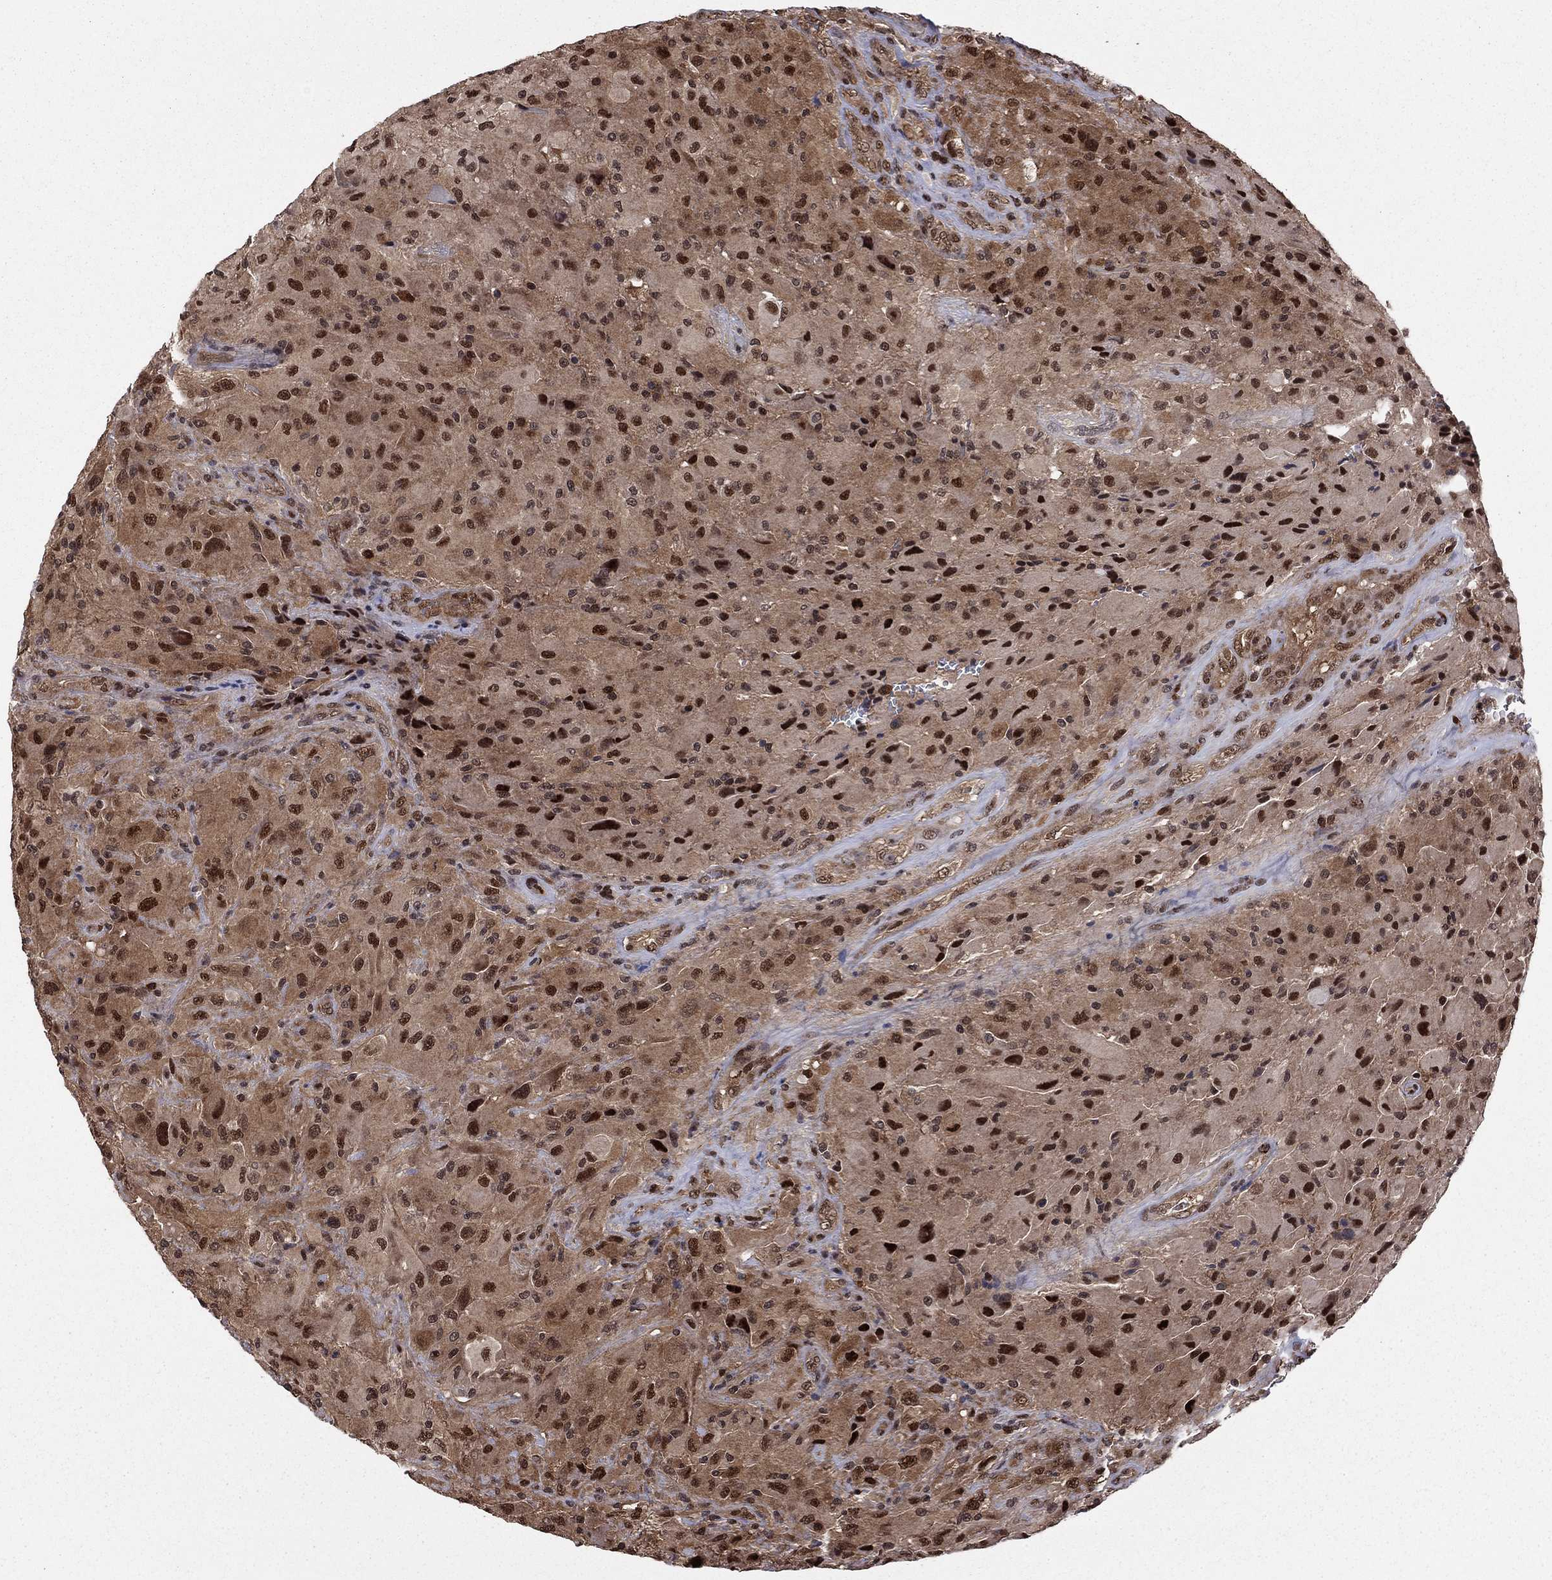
{"staining": {"intensity": "strong", "quantity": ">75%", "location": "nuclear"}, "tissue": "glioma", "cell_type": "Tumor cells", "image_type": "cancer", "snomed": [{"axis": "morphology", "description": "Glioma, malignant, High grade"}, {"axis": "topography", "description": "Cerebral cortex"}], "caption": "High-magnification brightfield microscopy of glioma stained with DAB (3,3'-diaminobenzidine) (brown) and counterstained with hematoxylin (blue). tumor cells exhibit strong nuclear expression is appreciated in approximately>75% of cells.", "gene": "PSMD2", "patient": {"sex": "male", "age": 35}}